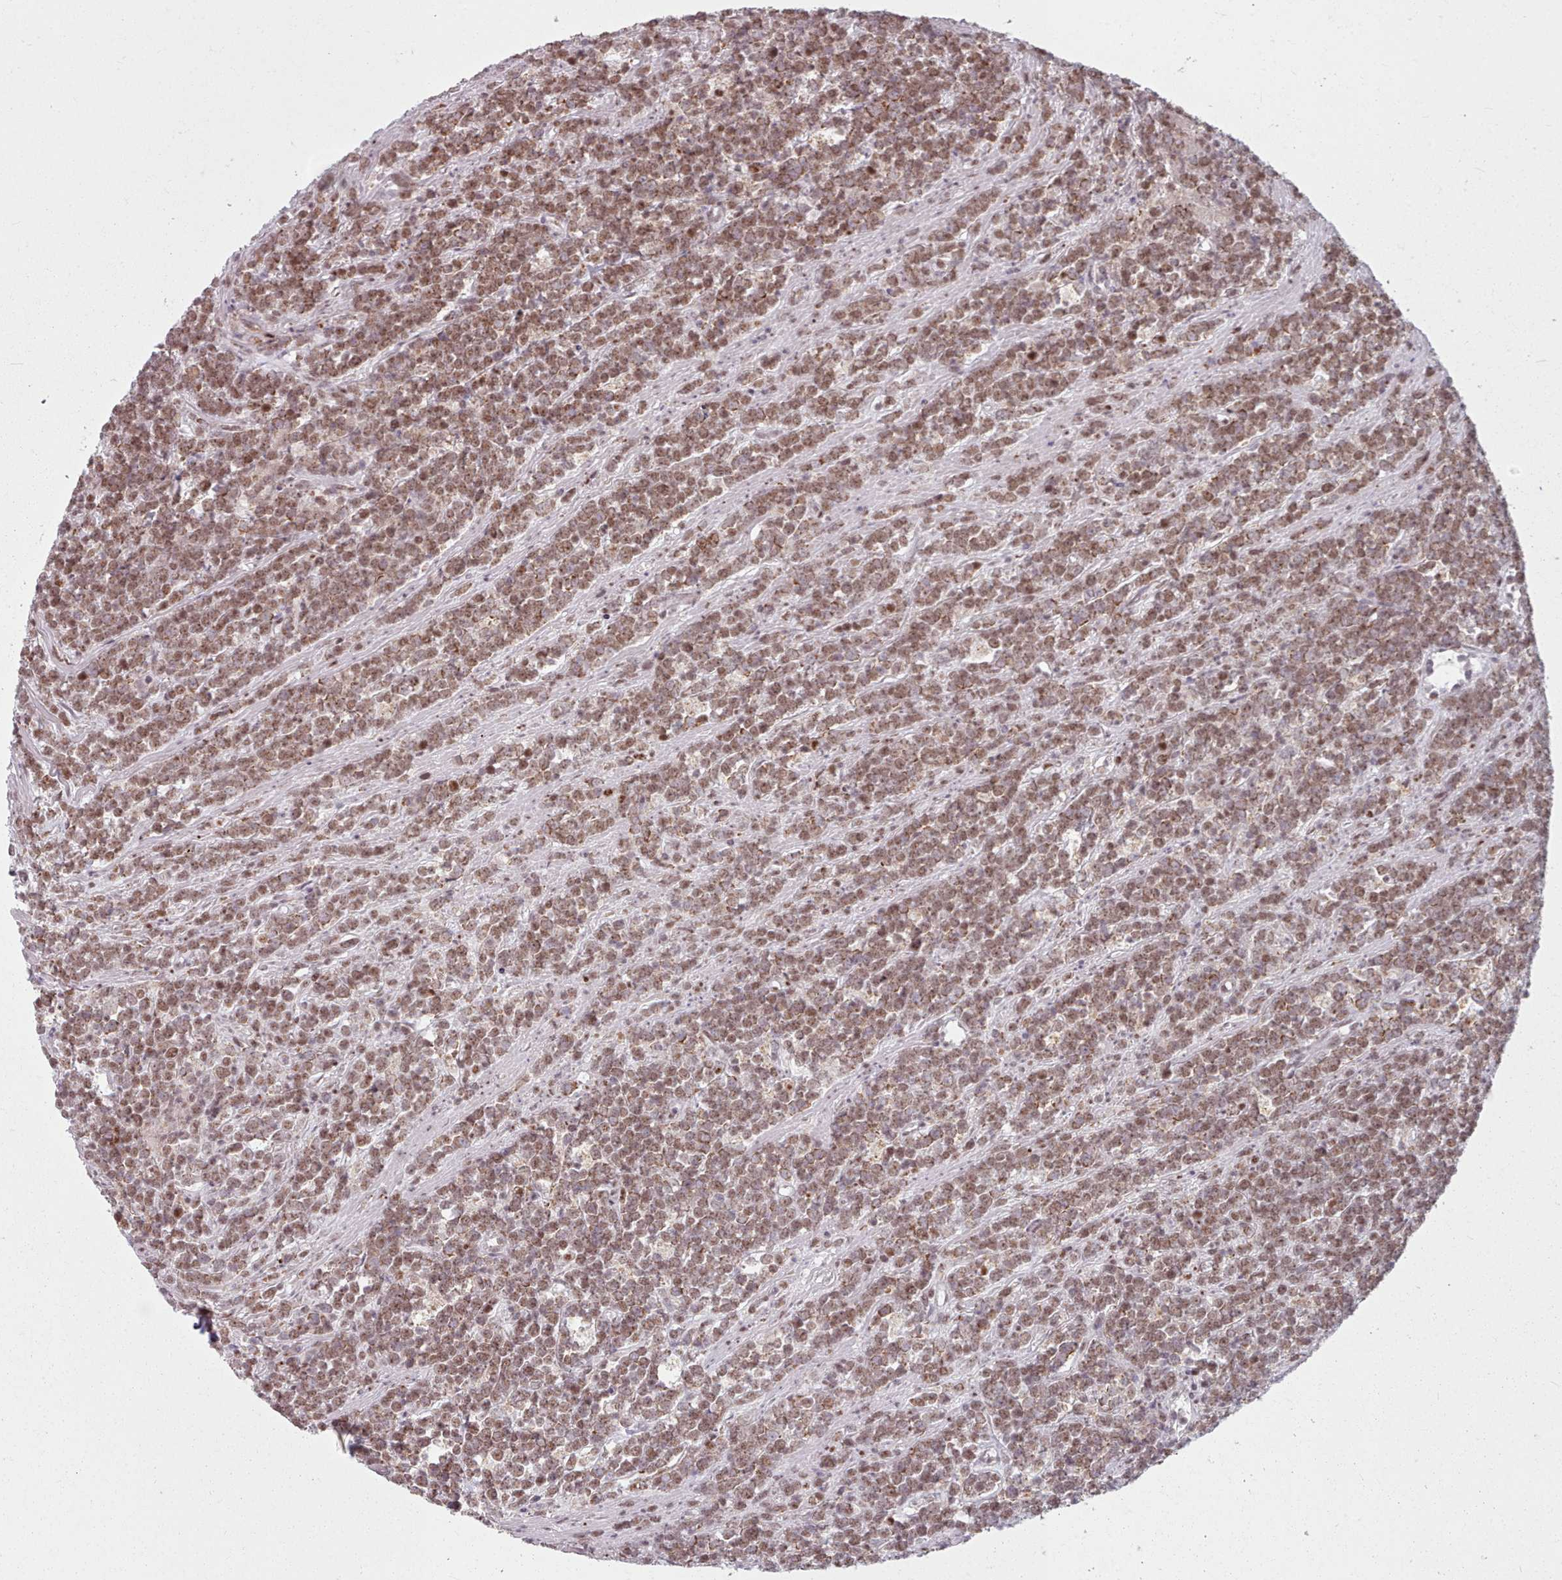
{"staining": {"intensity": "moderate", "quantity": ">75%", "location": "nuclear"}, "tissue": "lymphoma", "cell_type": "Tumor cells", "image_type": "cancer", "snomed": [{"axis": "morphology", "description": "Malignant lymphoma, non-Hodgkin's type, High grade"}, {"axis": "topography", "description": "Small intestine"}, {"axis": "topography", "description": "Colon"}], "caption": "A photomicrograph of human malignant lymphoma, non-Hodgkin's type (high-grade) stained for a protein reveals moderate nuclear brown staining in tumor cells.", "gene": "SRRM1", "patient": {"sex": "male", "age": 8}}